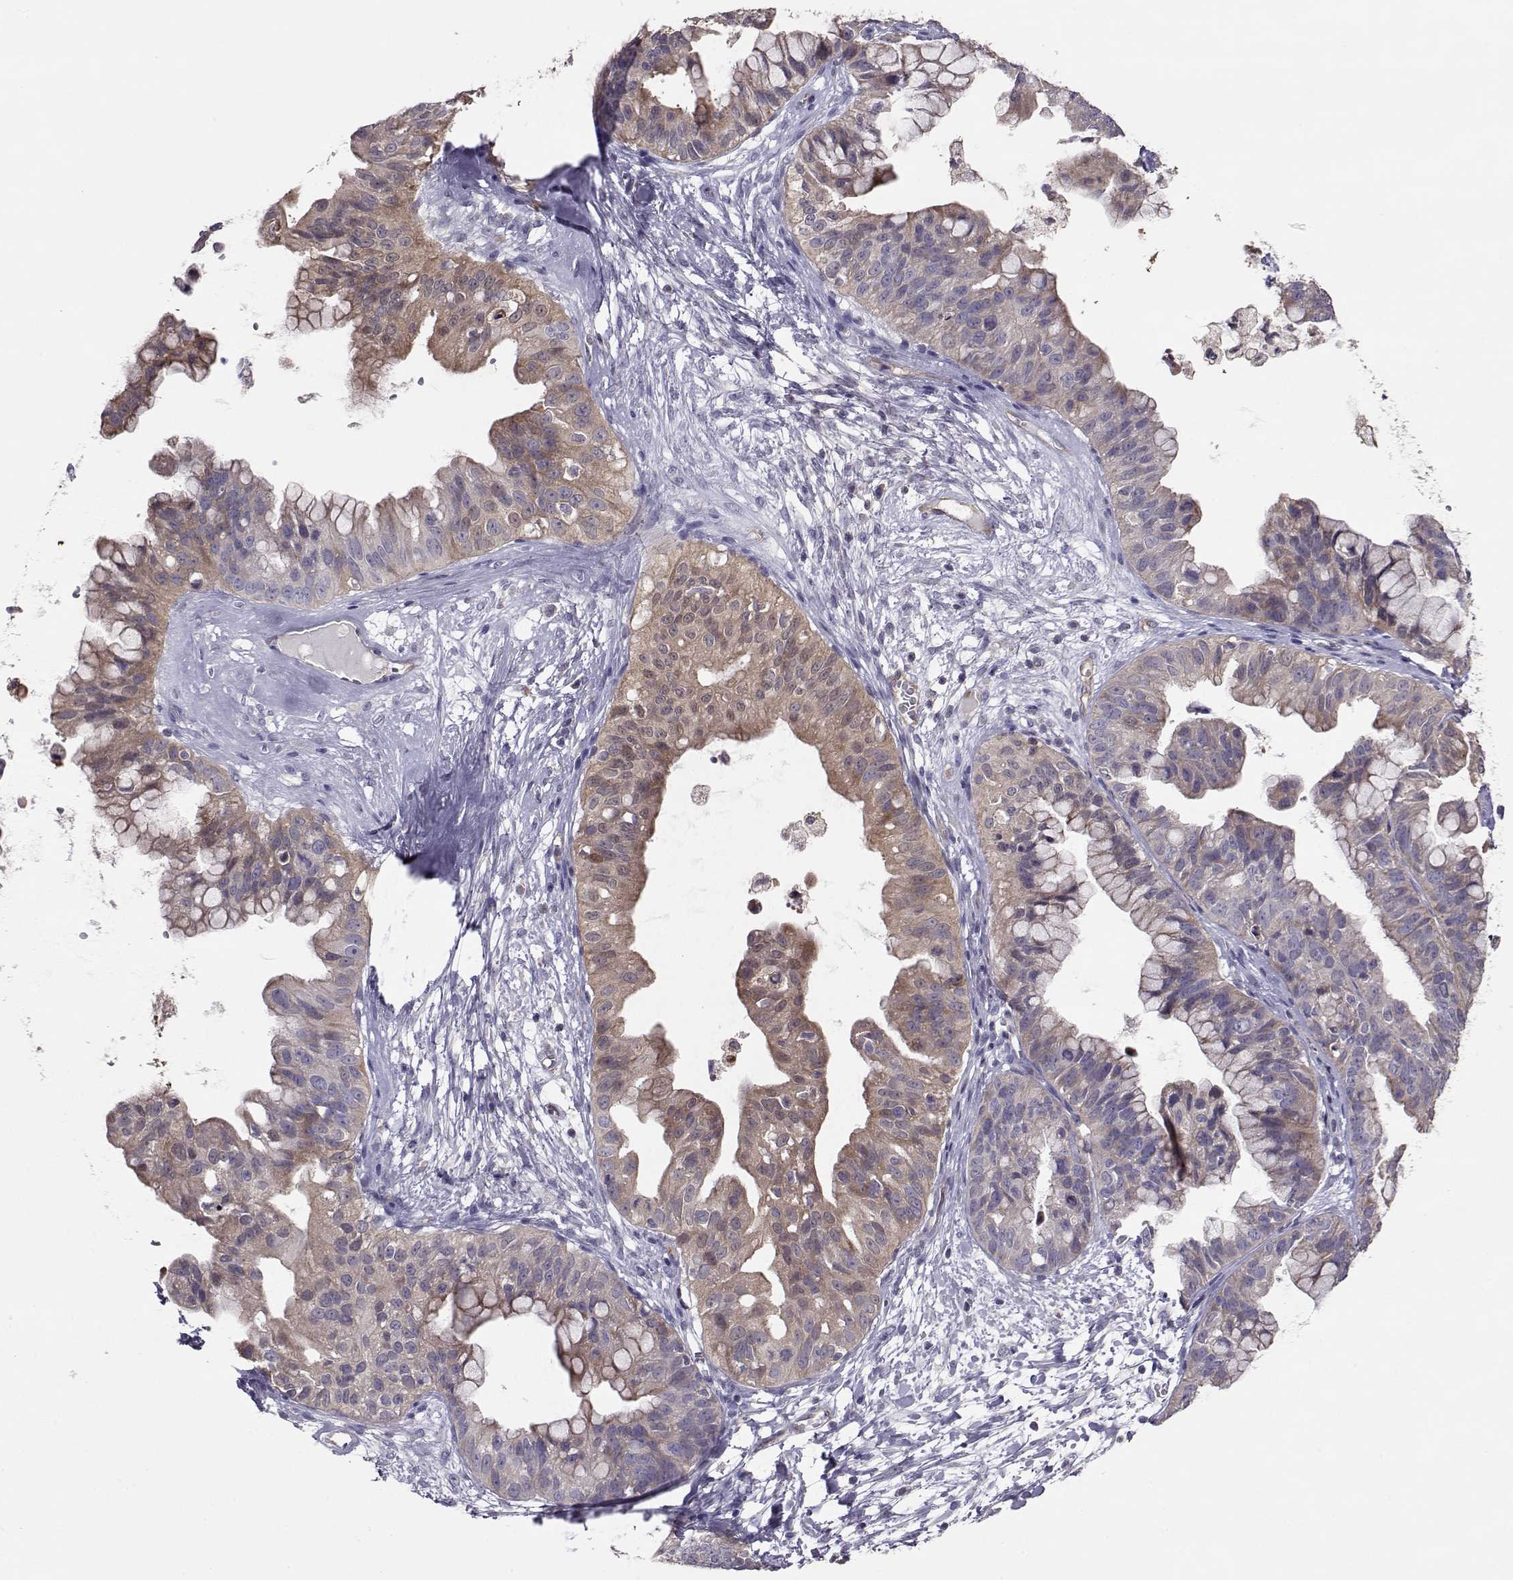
{"staining": {"intensity": "weak", "quantity": "25%-75%", "location": "cytoplasmic/membranous"}, "tissue": "ovarian cancer", "cell_type": "Tumor cells", "image_type": "cancer", "snomed": [{"axis": "morphology", "description": "Cystadenocarcinoma, mucinous, NOS"}, {"axis": "topography", "description": "Ovary"}], "caption": "Protein expression analysis of ovarian mucinous cystadenocarcinoma displays weak cytoplasmic/membranous staining in approximately 25%-75% of tumor cells. (DAB = brown stain, brightfield microscopy at high magnification).", "gene": "NCAM2", "patient": {"sex": "female", "age": 76}}